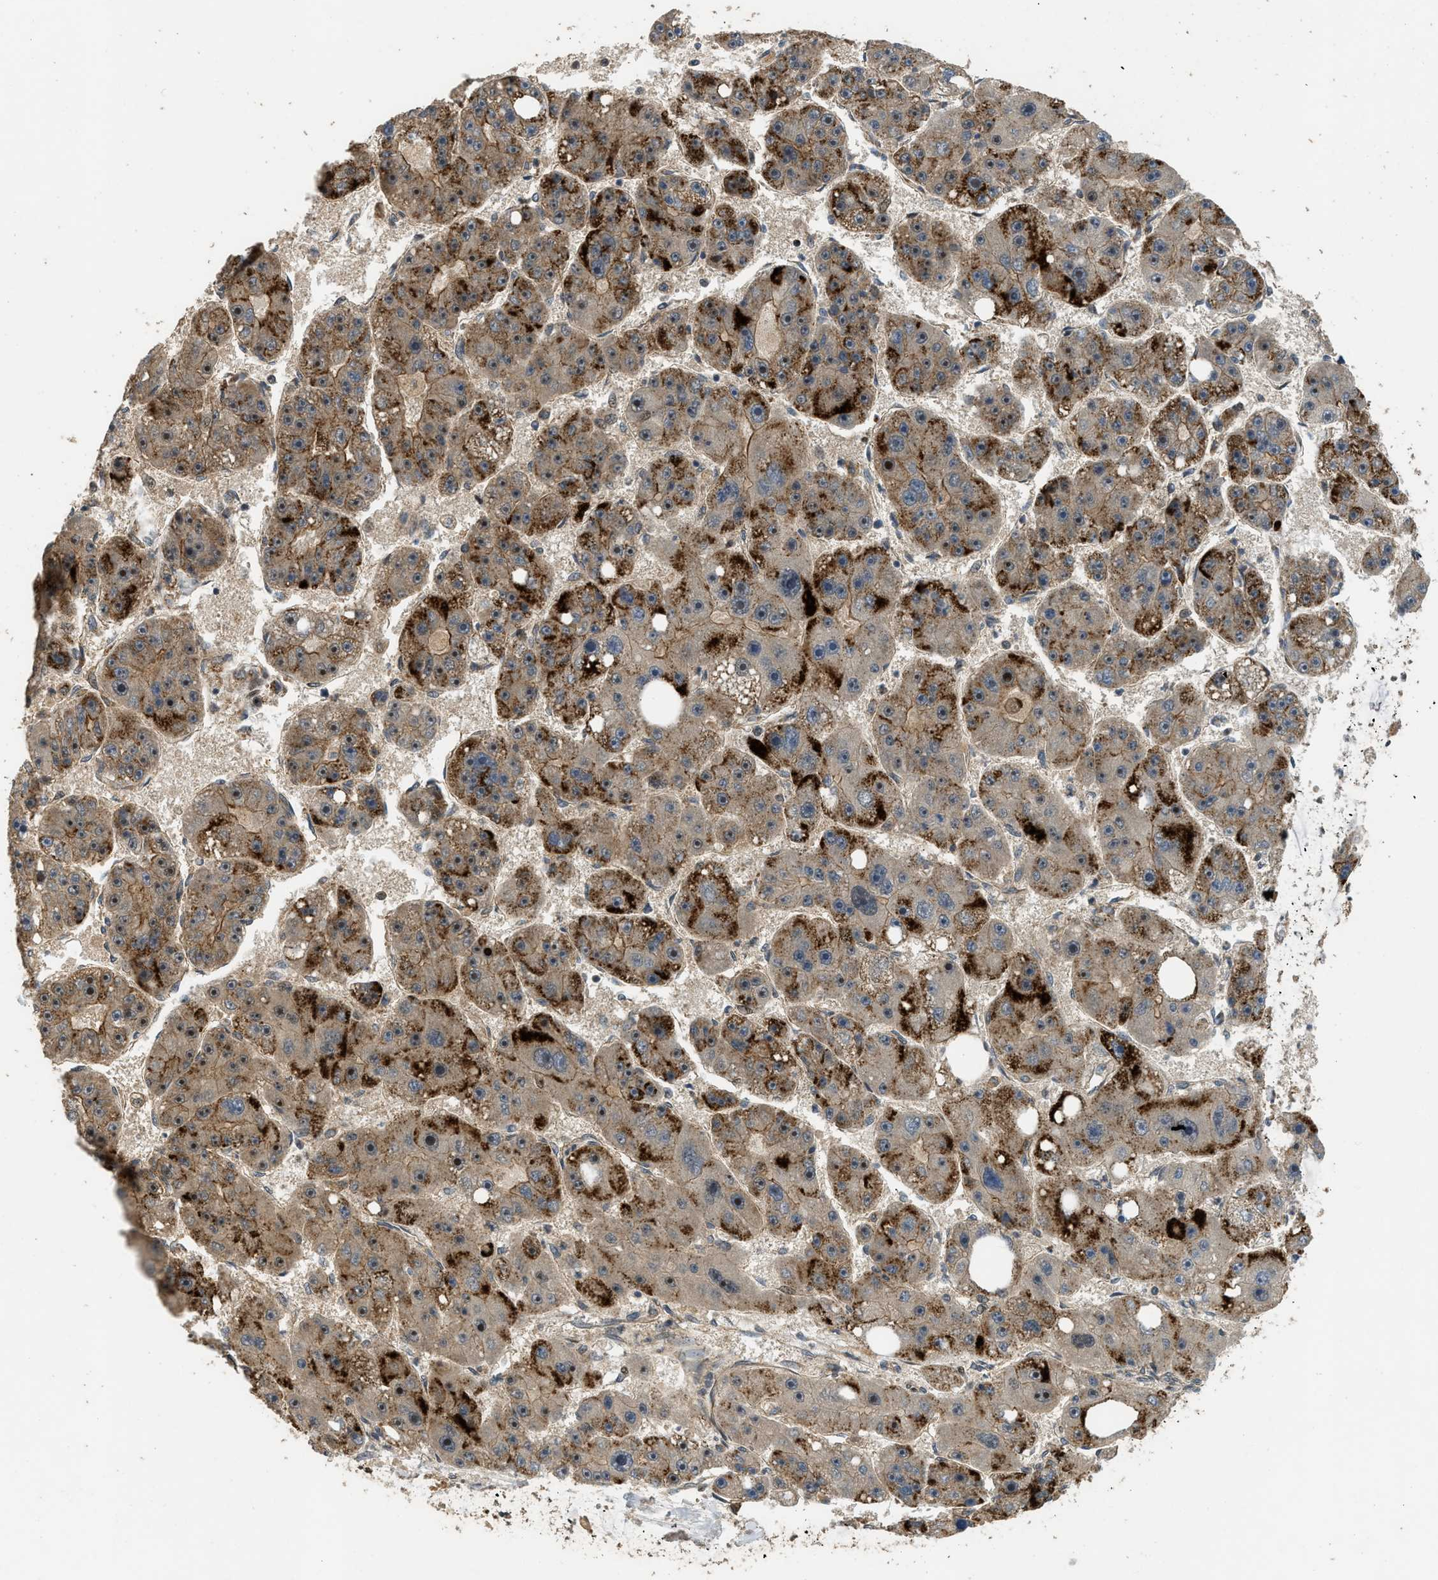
{"staining": {"intensity": "strong", "quantity": "25%-75%", "location": "cytoplasmic/membranous"}, "tissue": "liver cancer", "cell_type": "Tumor cells", "image_type": "cancer", "snomed": [{"axis": "morphology", "description": "Carcinoma, Hepatocellular, NOS"}, {"axis": "topography", "description": "Liver"}], "caption": "Human liver hepatocellular carcinoma stained with a protein marker exhibits strong staining in tumor cells.", "gene": "GET1", "patient": {"sex": "female", "age": 61}}